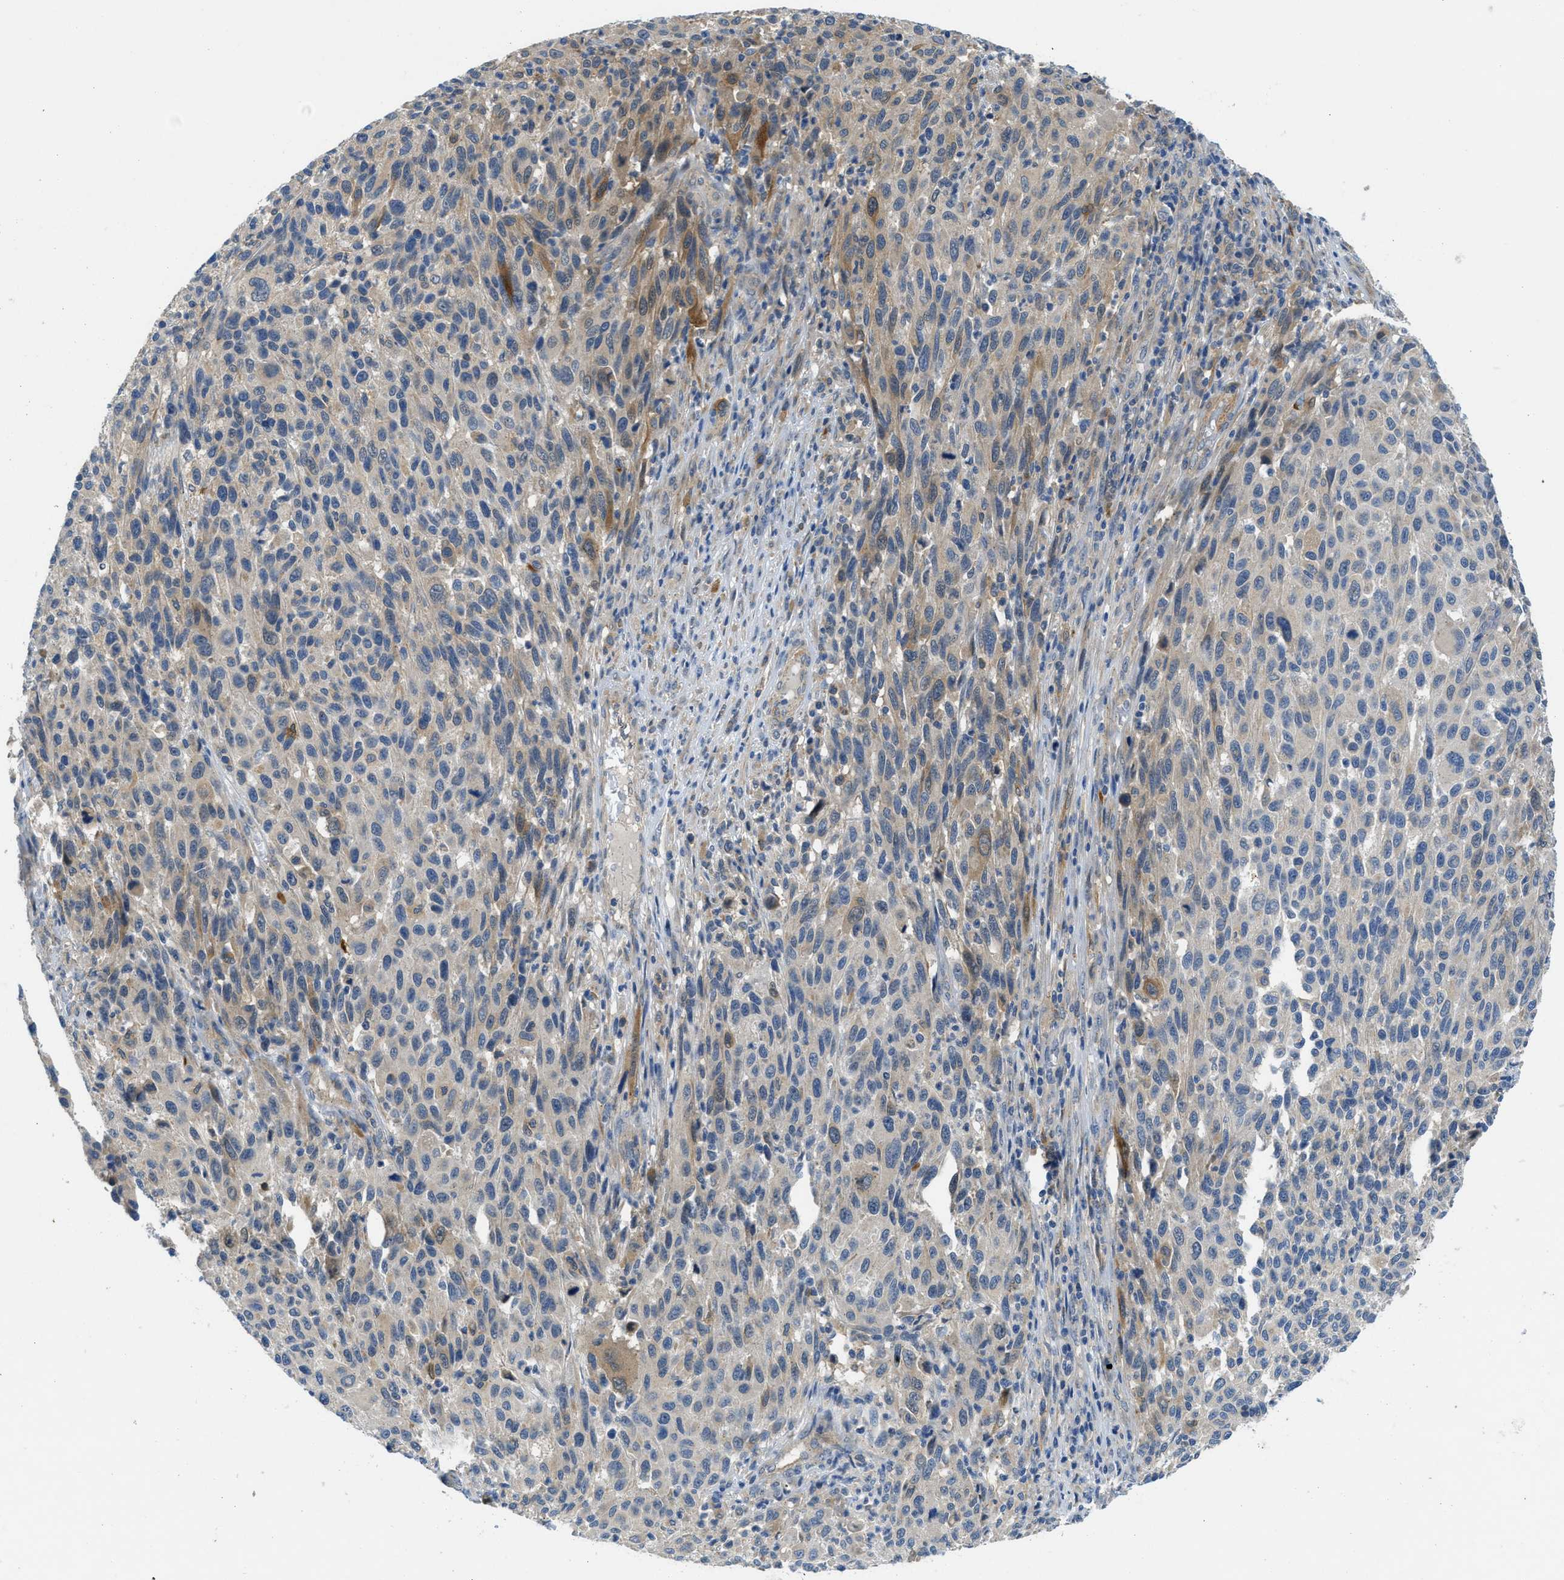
{"staining": {"intensity": "weak", "quantity": "<25%", "location": "cytoplasmic/membranous"}, "tissue": "melanoma", "cell_type": "Tumor cells", "image_type": "cancer", "snomed": [{"axis": "morphology", "description": "Malignant melanoma, Metastatic site"}, {"axis": "topography", "description": "Lymph node"}], "caption": "Tumor cells show no significant protein staining in melanoma.", "gene": "RIPK2", "patient": {"sex": "male", "age": 61}}